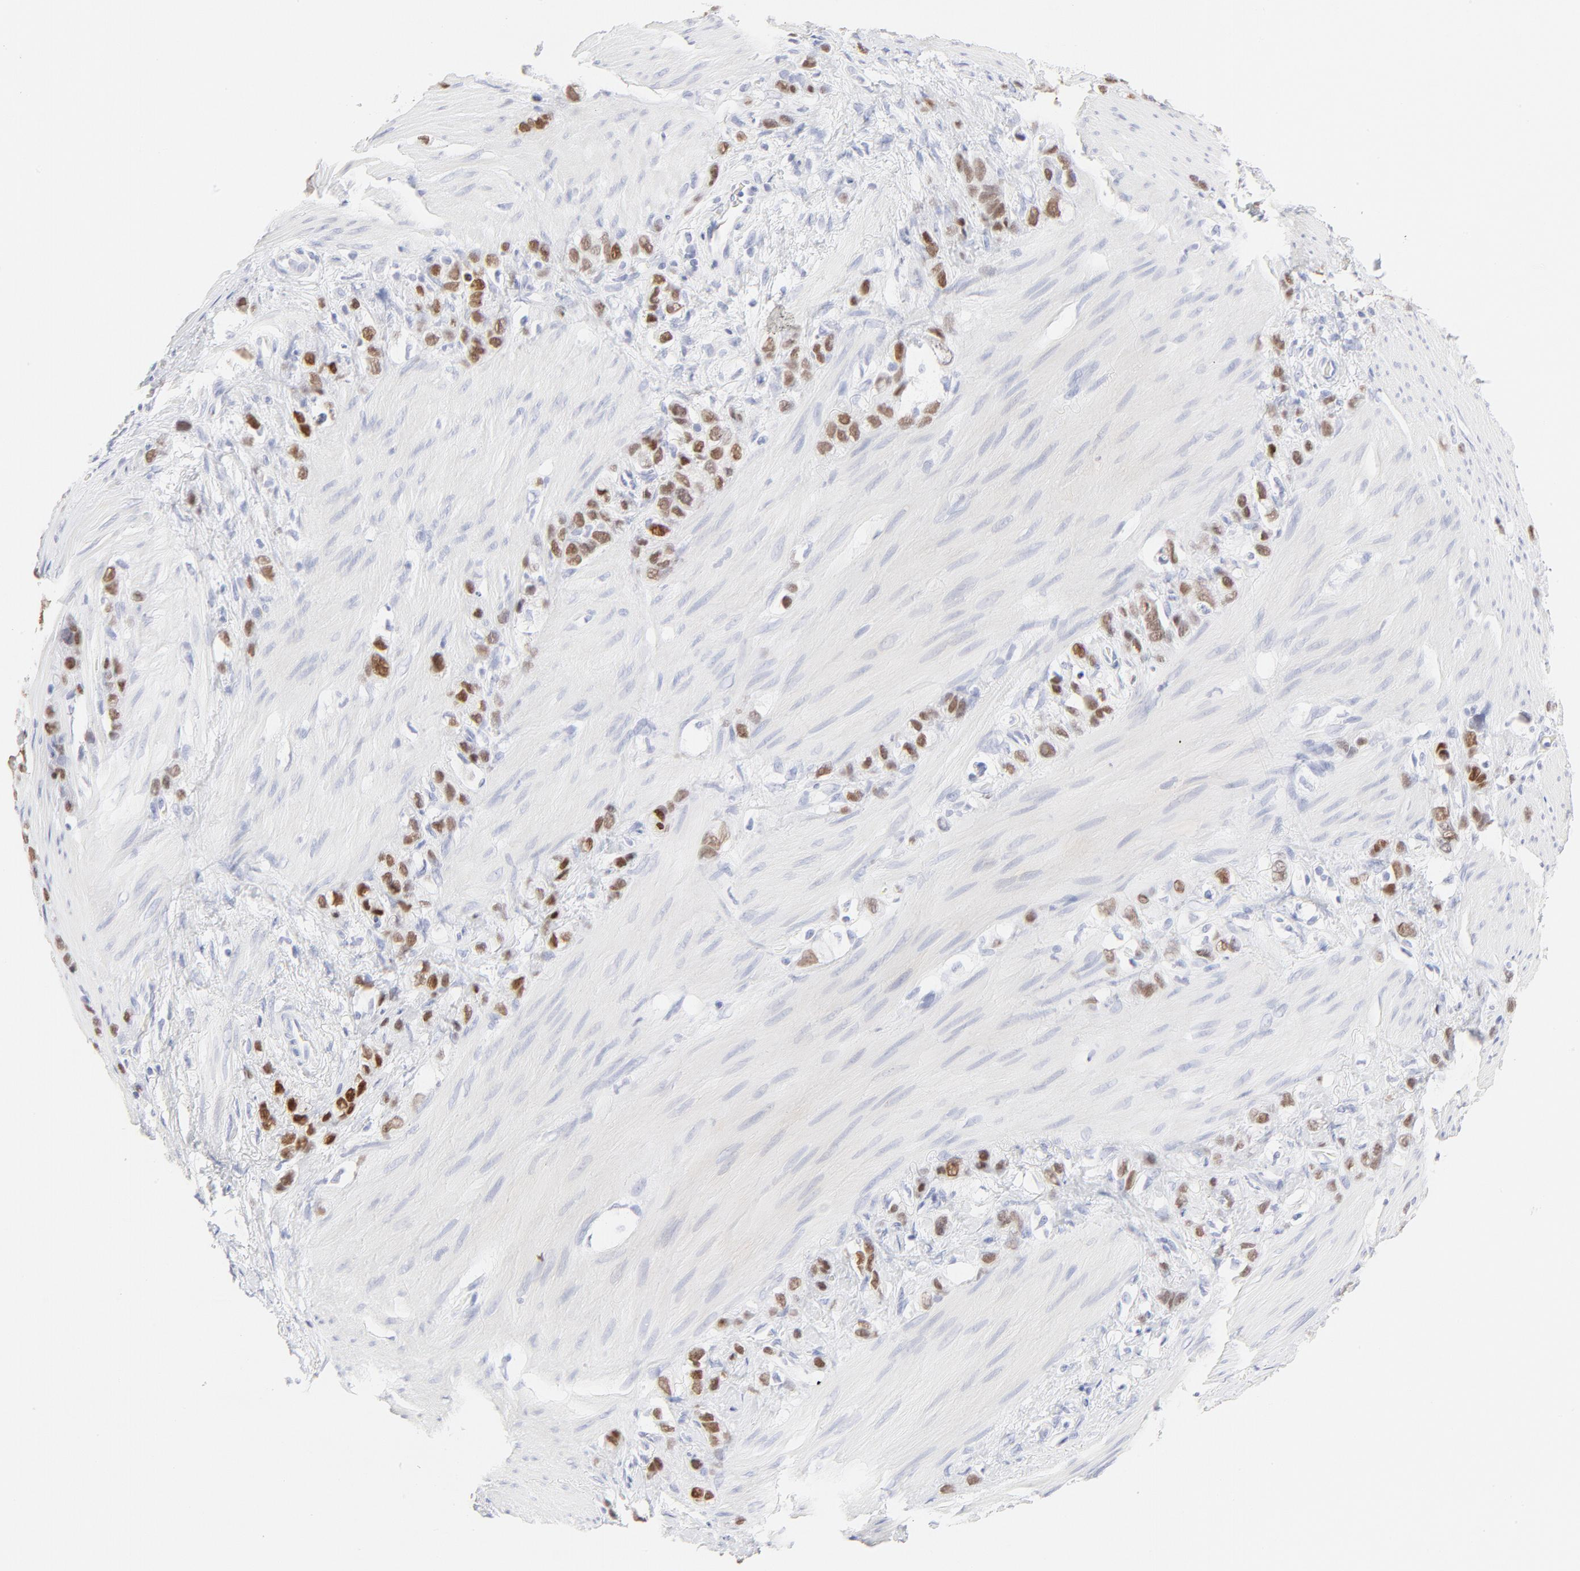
{"staining": {"intensity": "strong", "quantity": ">75%", "location": "nuclear"}, "tissue": "stomach cancer", "cell_type": "Tumor cells", "image_type": "cancer", "snomed": [{"axis": "morphology", "description": "Normal tissue, NOS"}, {"axis": "morphology", "description": "Adenocarcinoma, NOS"}, {"axis": "morphology", "description": "Adenocarcinoma, High grade"}, {"axis": "topography", "description": "Stomach, upper"}, {"axis": "topography", "description": "Stomach"}], "caption": "A photomicrograph of human high-grade adenocarcinoma (stomach) stained for a protein displays strong nuclear brown staining in tumor cells.", "gene": "ELF3", "patient": {"sex": "female", "age": 65}}